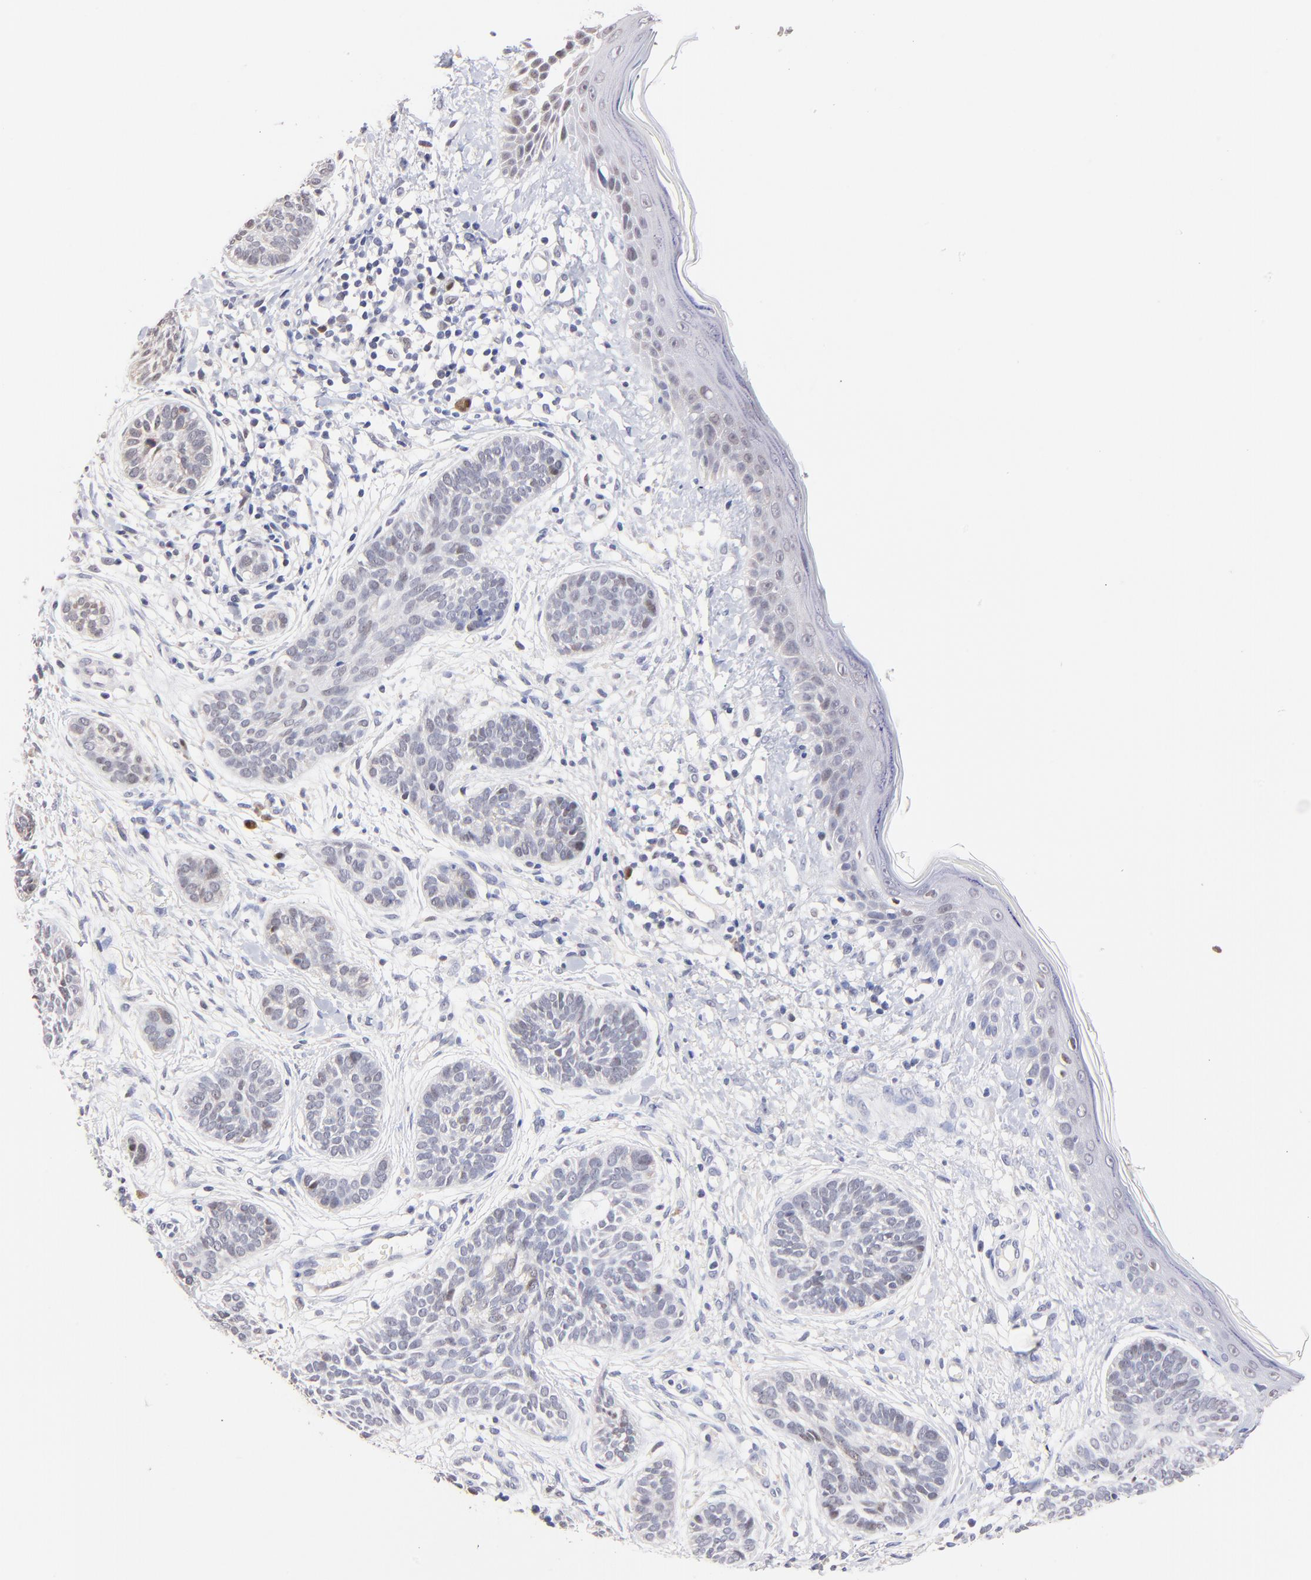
{"staining": {"intensity": "negative", "quantity": "none", "location": "none"}, "tissue": "skin cancer", "cell_type": "Tumor cells", "image_type": "cancer", "snomed": [{"axis": "morphology", "description": "Normal tissue, NOS"}, {"axis": "morphology", "description": "Basal cell carcinoma"}, {"axis": "topography", "description": "Skin"}], "caption": "Skin cancer stained for a protein using immunohistochemistry displays no staining tumor cells.", "gene": "ZNF155", "patient": {"sex": "male", "age": 63}}